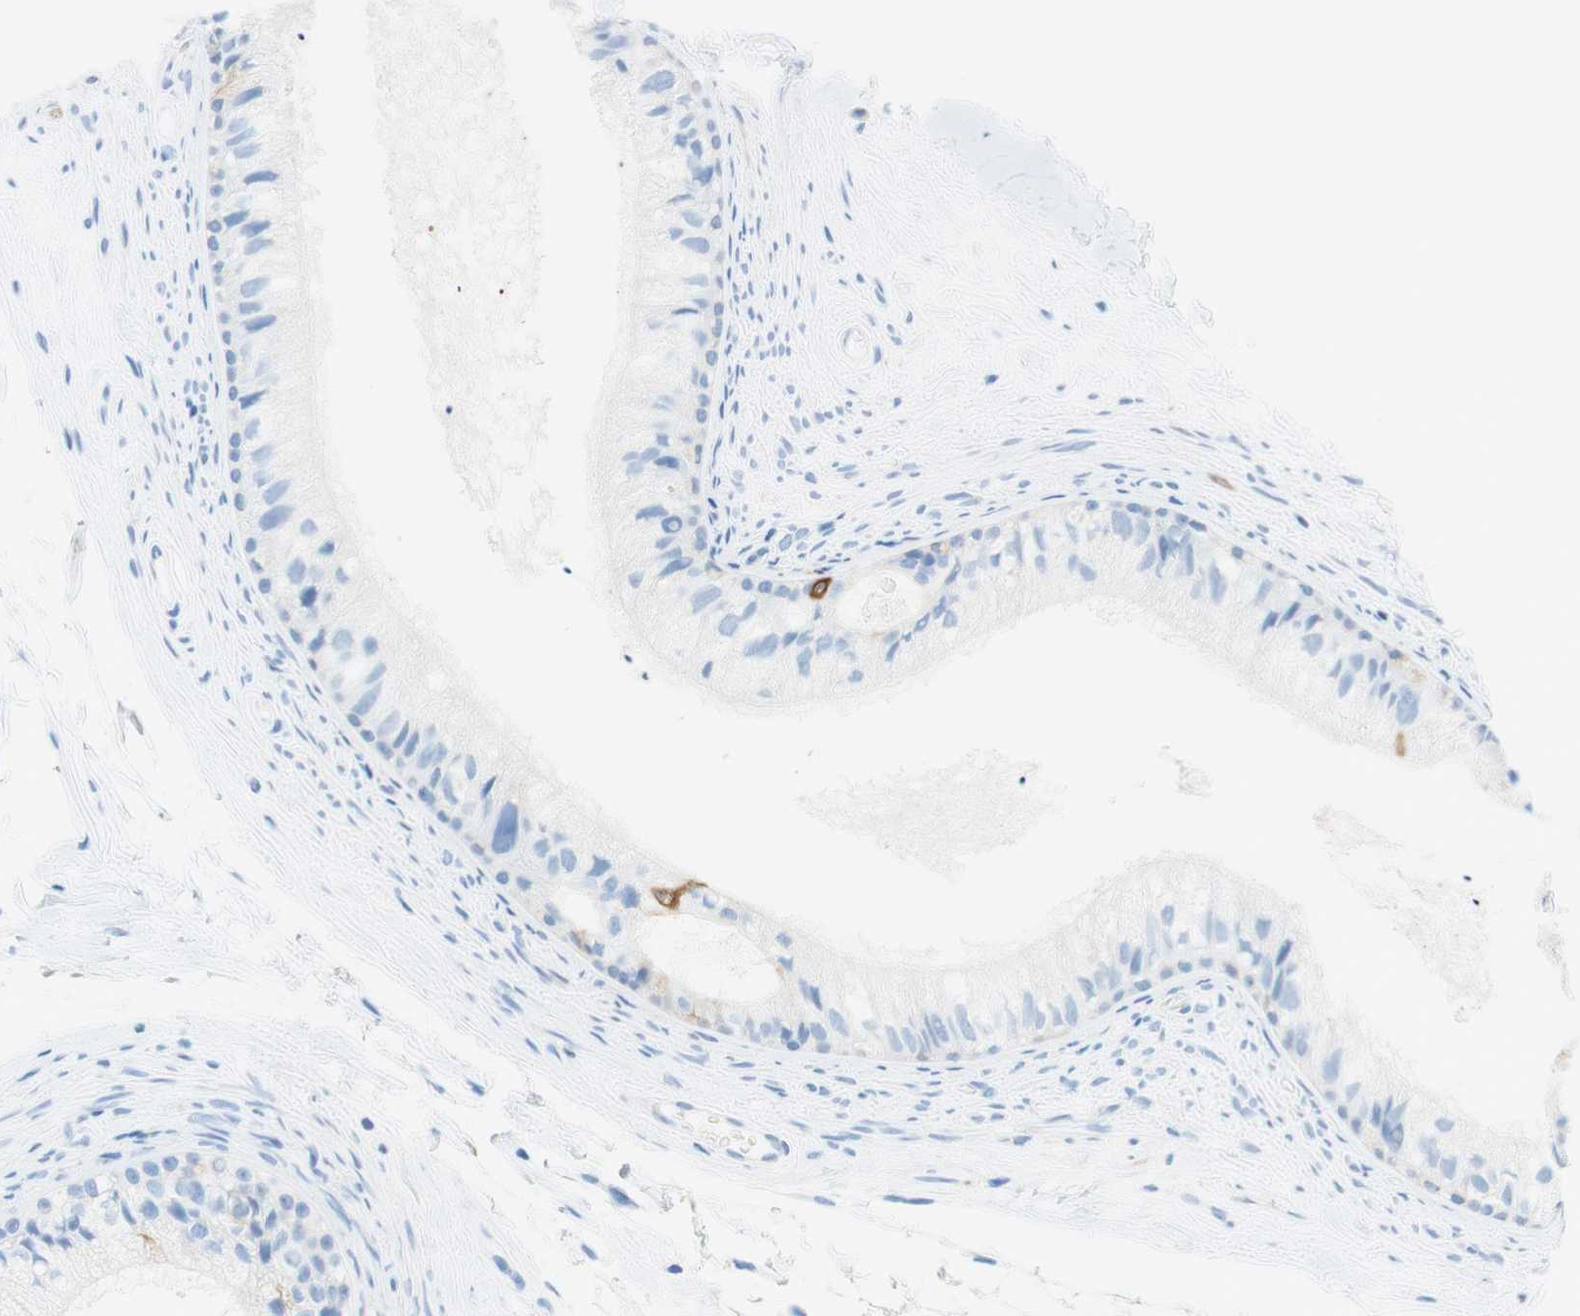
{"staining": {"intensity": "weak", "quantity": "<25%", "location": "cytoplasmic/membranous"}, "tissue": "epididymis", "cell_type": "Glandular cells", "image_type": "normal", "snomed": [{"axis": "morphology", "description": "Normal tissue, NOS"}, {"axis": "topography", "description": "Epididymis"}], "caption": "Epididymis stained for a protein using IHC exhibits no staining glandular cells.", "gene": "STMN1", "patient": {"sex": "male", "age": 56}}